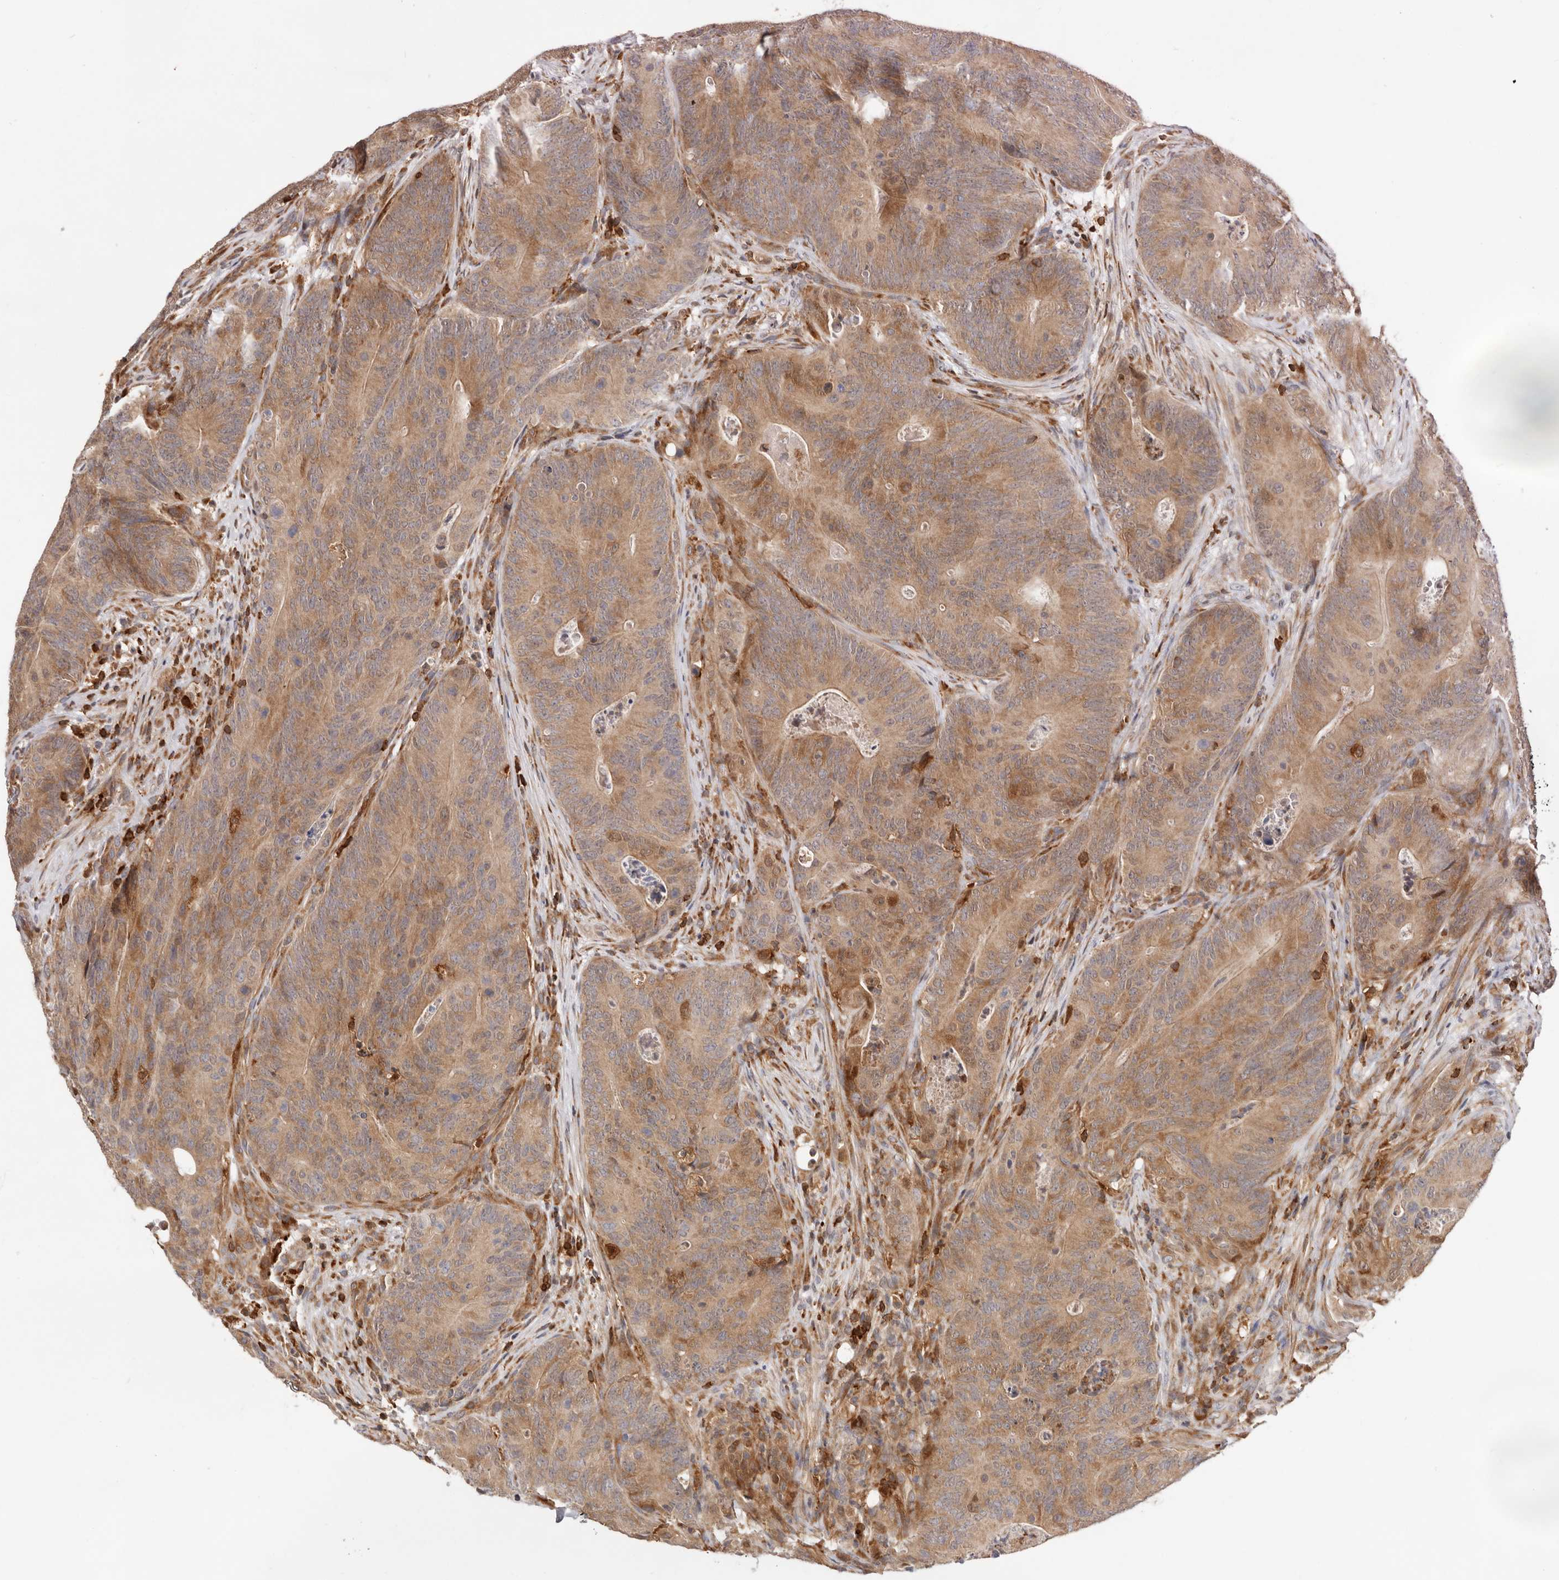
{"staining": {"intensity": "moderate", "quantity": ">75%", "location": "cytoplasmic/membranous"}, "tissue": "colorectal cancer", "cell_type": "Tumor cells", "image_type": "cancer", "snomed": [{"axis": "morphology", "description": "Normal tissue, NOS"}, {"axis": "topography", "description": "Colon"}], "caption": "IHC of human colorectal cancer displays medium levels of moderate cytoplasmic/membranous expression in about >75% of tumor cells.", "gene": "RNF213", "patient": {"sex": "female", "age": 82}}